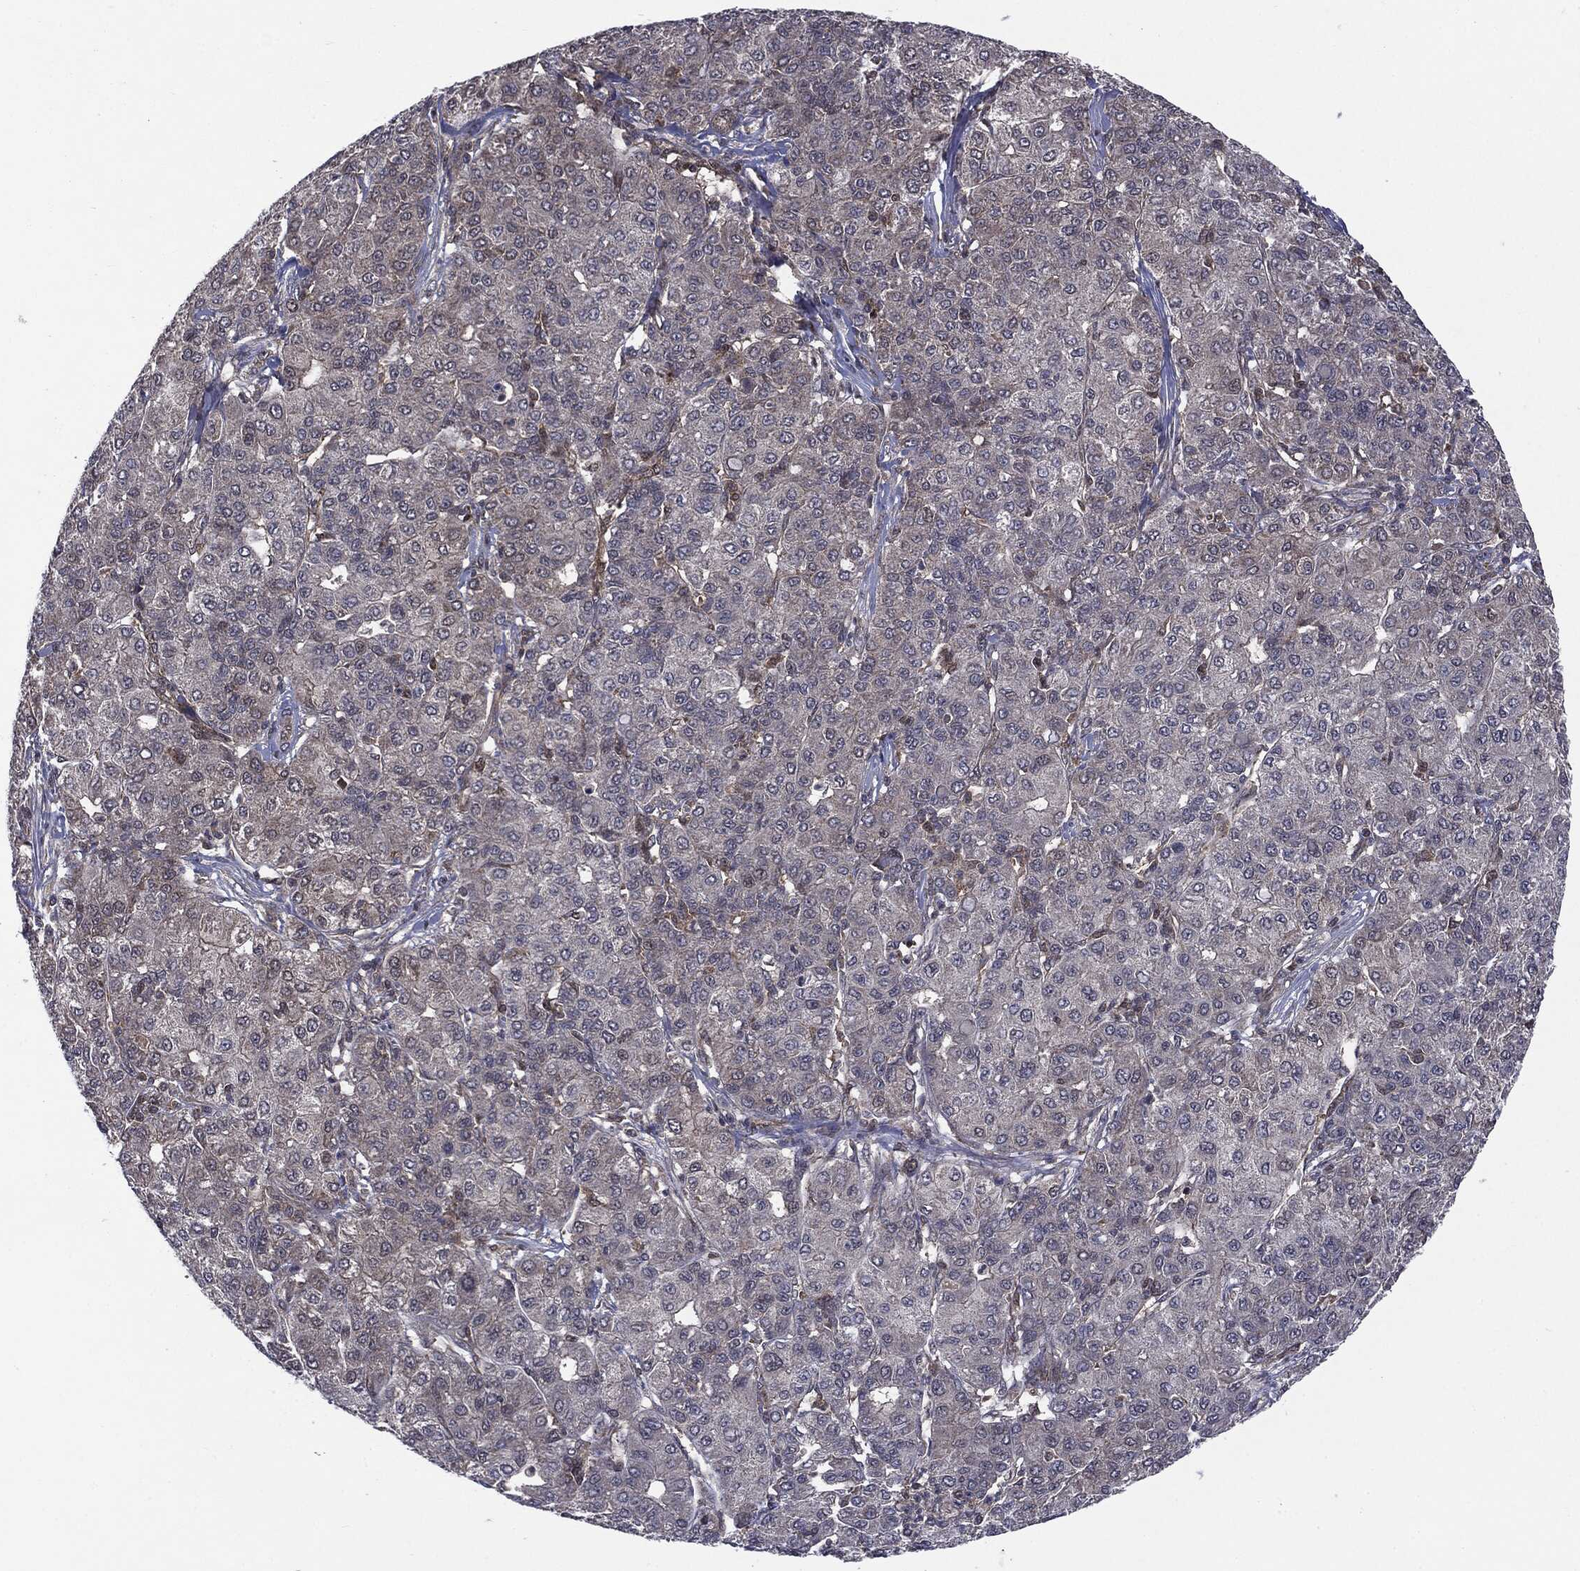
{"staining": {"intensity": "negative", "quantity": "none", "location": "none"}, "tissue": "liver cancer", "cell_type": "Tumor cells", "image_type": "cancer", "snomed": [{"axis": "morphology", "description": "Carcinoma, Hepatocellular, NOS"}, {"axis": "topography", "description": "Liver"}], "caption": "The histopathology image exhibits no staining of tumor cells in hepatocellular carcinoma (liver). Brightfield microscopy of immunohistochemistry (IHC) stained with DAB (3,3'-diaminobenzidine) (brown) and hematoxylin (blue), captured at high magnification.", "gene": "PTPA", "patient": {"sex": "male", "age": 65}}